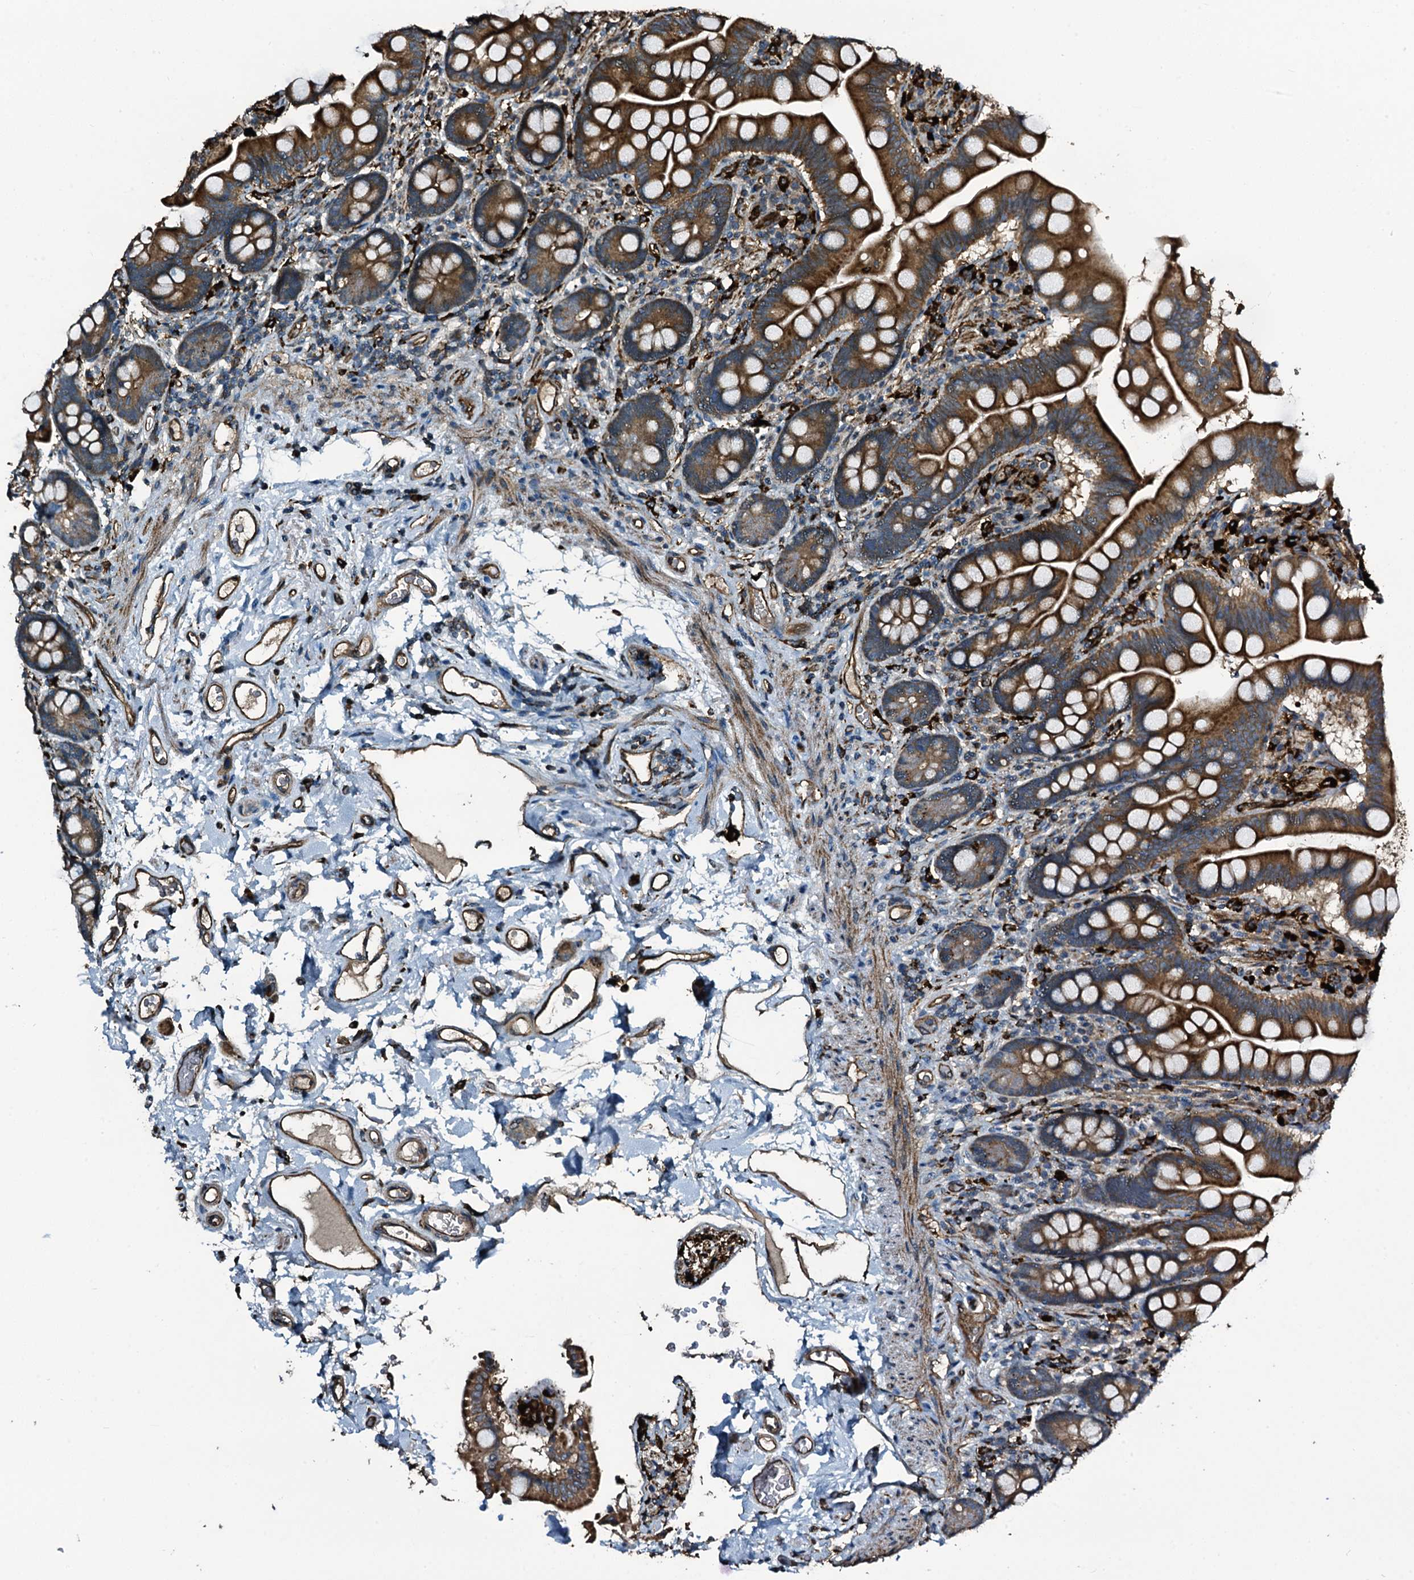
{"staining": {"intensity": "strong", "quantity": ">75%", "location": "cytoplasmic/membranous"}, "tissue": "small intestine", "cell_type": "Glandular cells", "image_type": "normal", "snomed": [{"axis": "morphology", "description": "Normal tissue, NOS"}, {"axis": "topography", "description": "Small intestine"}], "caption": "This photomicrograph displays IHC staining of unremarkable small intestine, with high strong cytoplasmic/membranous staining in about >75% of glandular cells.", "gene": "TPGS2", "patient": {"sex": "female", "age": 64}}